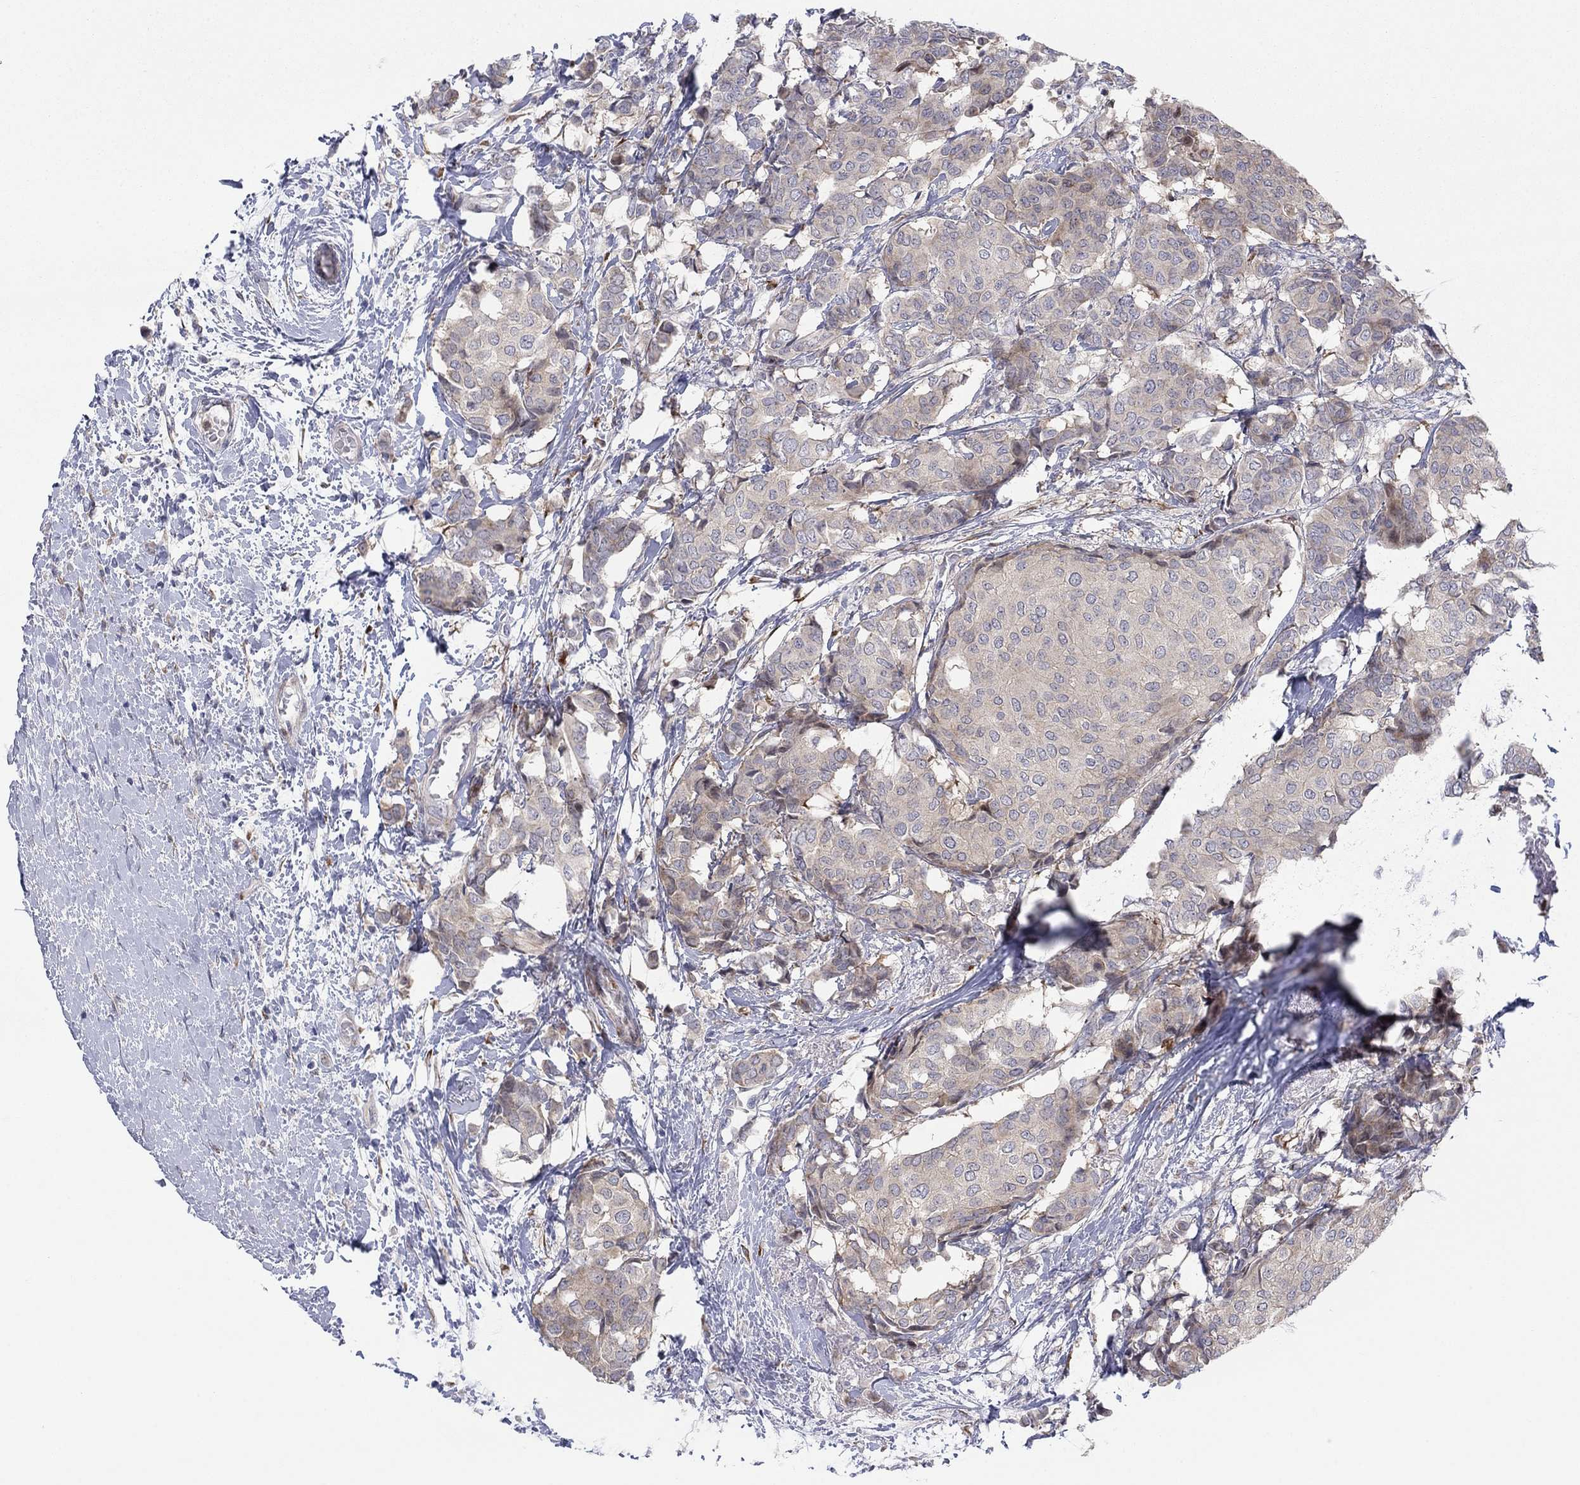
{"staining": {"intensity": "weak", "quantity": "25%-75%", "location": "cytoplasmic/membranous"}, "tissue": "breast cancer", "cell_type": "Tumor cells", "image_type": "cancer", "snomed": [{"axis": "morphology", "description": "Duct carcinoma"}, {"axis": "topography", "description": "Breast"}], "caption": "This is a photomicrograph of immunohistochemistry staining of breast cancer (infiltrating ductal carcinoma), which shows weak staining in the cytoplasmic/membranous of tumor cells.", "gene": "TTC21B", "patient": {"sex": "female", "age": 75}}